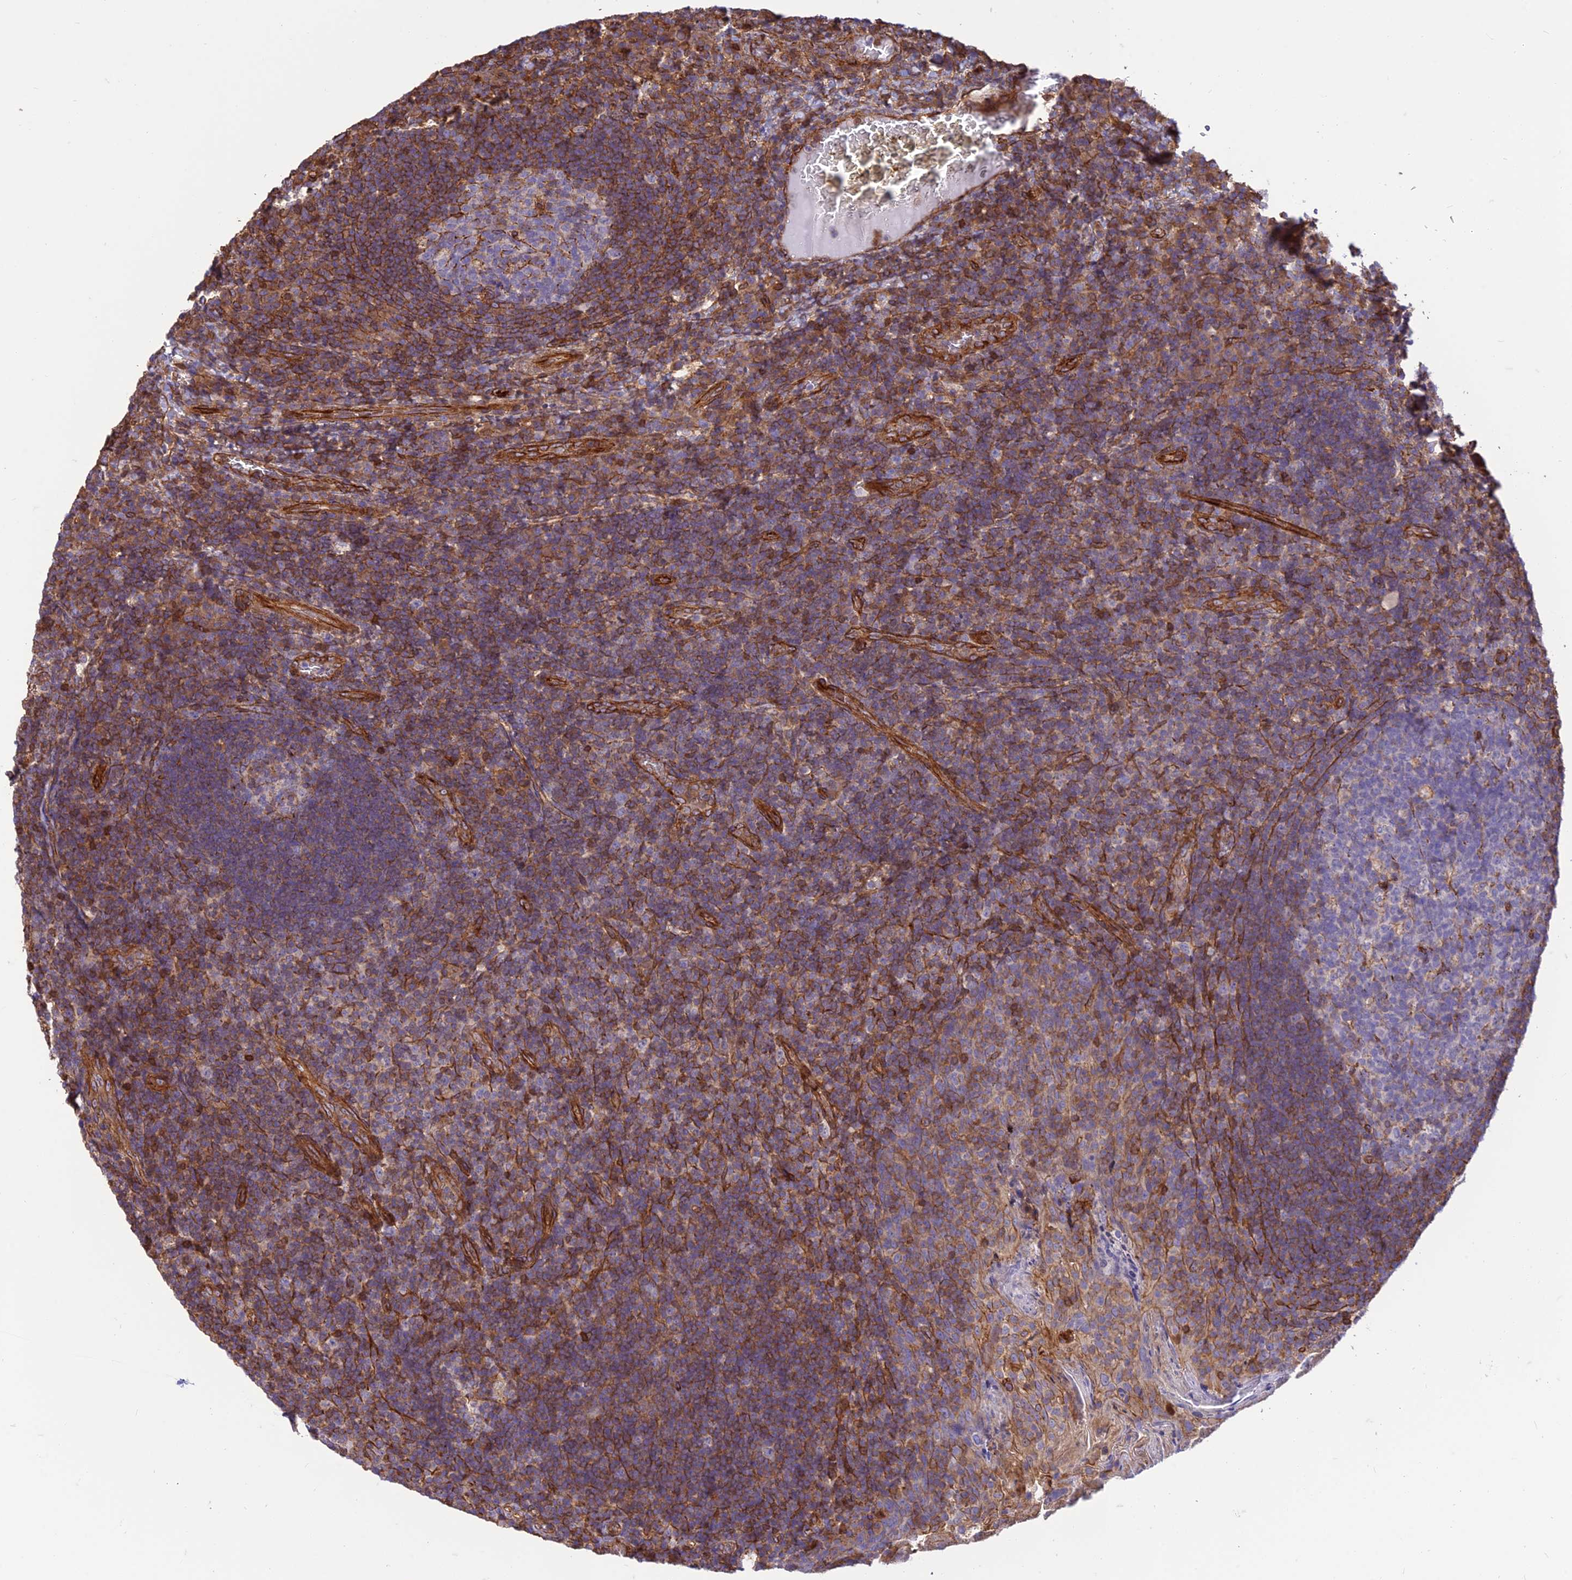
{"staining": {"intensity": "negative", "quantity": "none", "location": "none"}, "tissue": "tonsil", "cell_type": "Germinal center cells", "image_type": "normal", "snomed": [{"axis": "morphology", "description": "Normal tissue, NOS"}, {"axis": "topography", "description": "Tonsil"}], "caption": "Immunohistochemistry histopathology image of normal tonsil stained for a protein (brown), which reveals no staining in germinal center cells.", "gene": "HPSE2", "patient": {"sex": "male", "age": 17}}